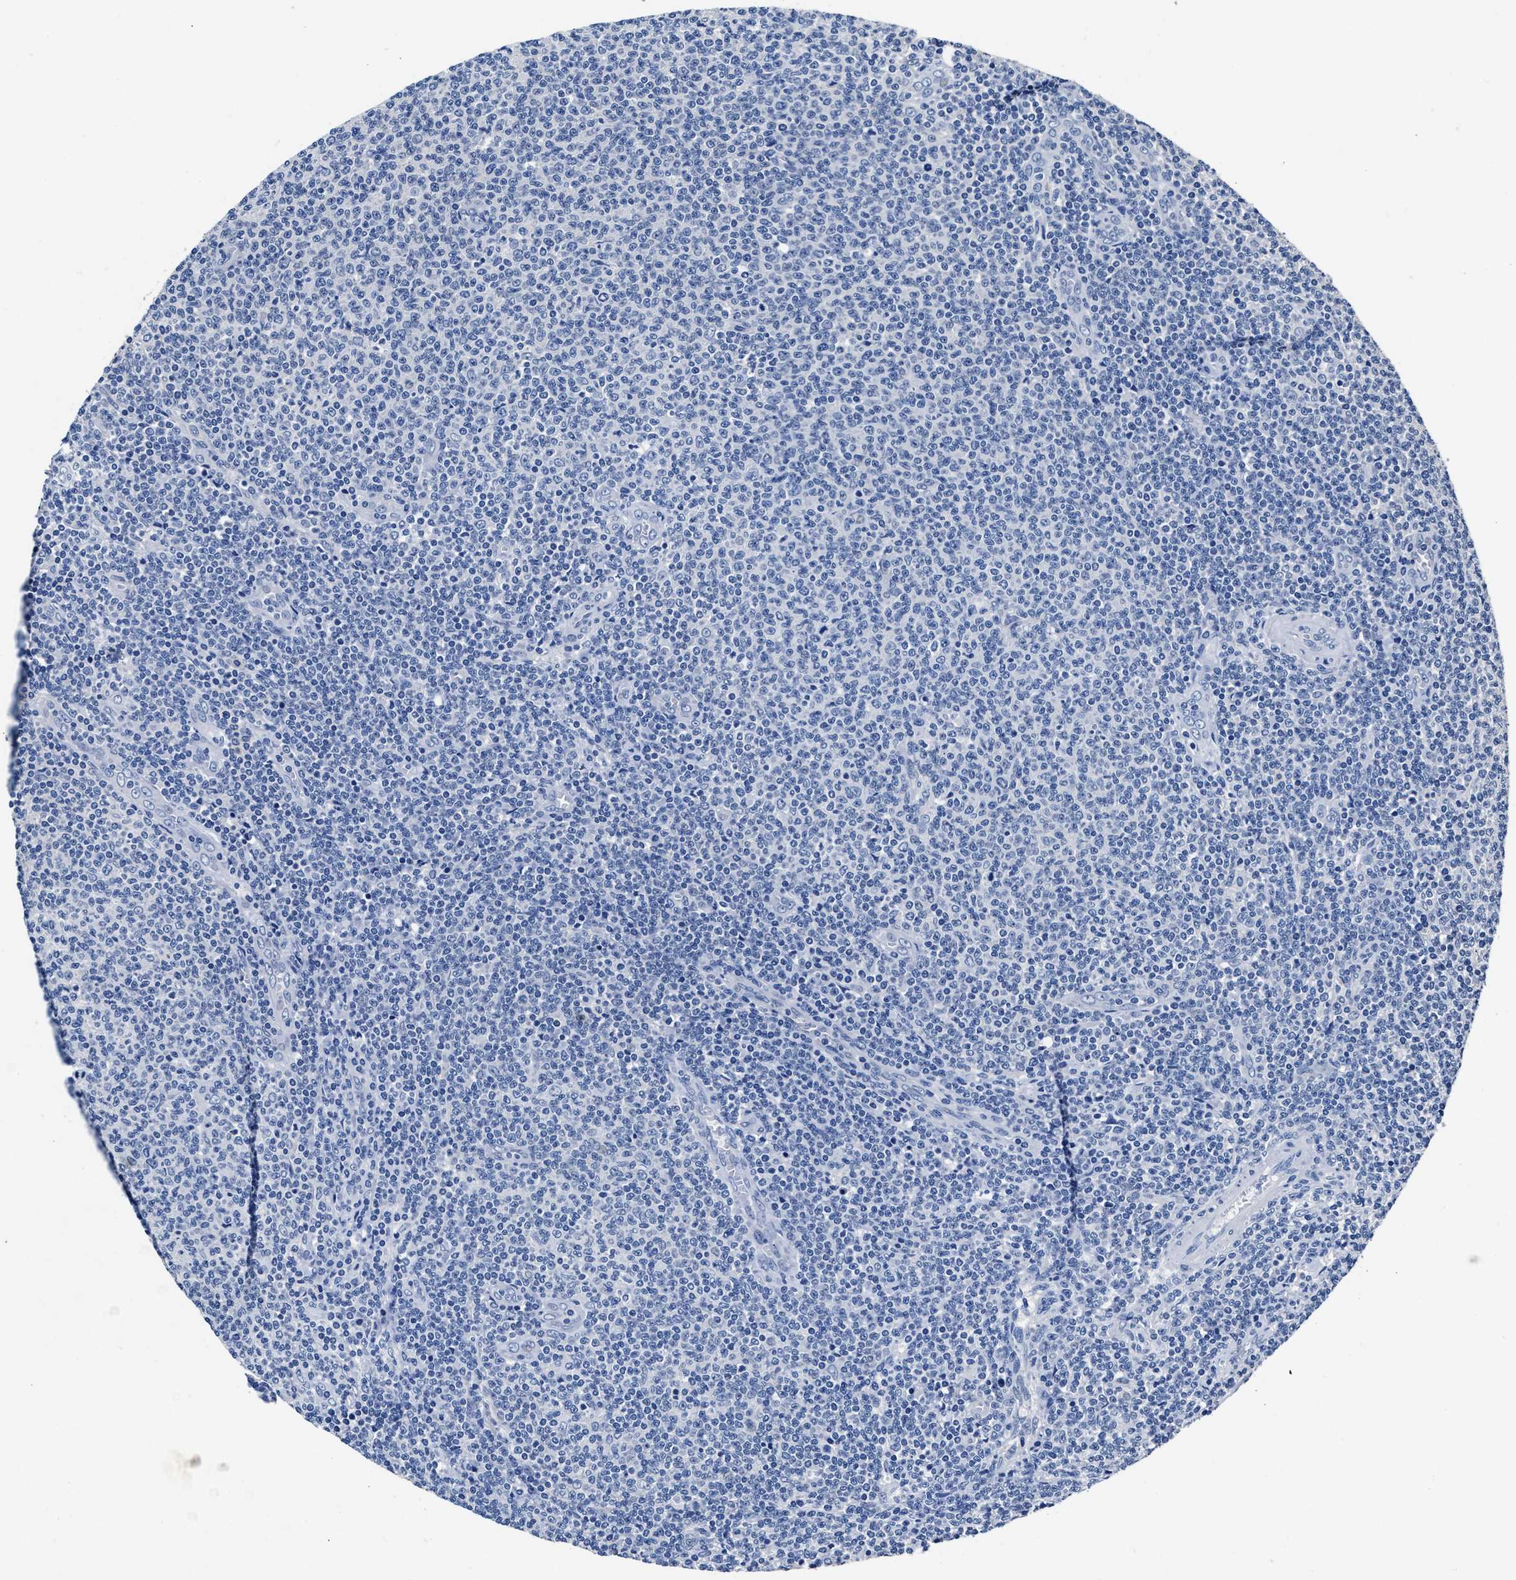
{"staining": {"intensity": "negative", "quantity": "none", "location": "none"}, "tissue": "lymphoma", "cell_type": "Tumor cells", "image_type": "cancer", "snomed": [{"axis": "morphology", "description": "Malignant lymphoma, non-Hodgkin's type, Low grade"}, {"axis": "topography", "description": "Lymph node"}], "caption": "The histopathology image reveals no staining of tumor cells in low-grade malignant lymphoma, non-Hodgkin's type. (Immunohistochemistry, brightfield microscopy, high magnification).", "gene": "GSTM1", "patient": {"sex": "male", "age": 66}}